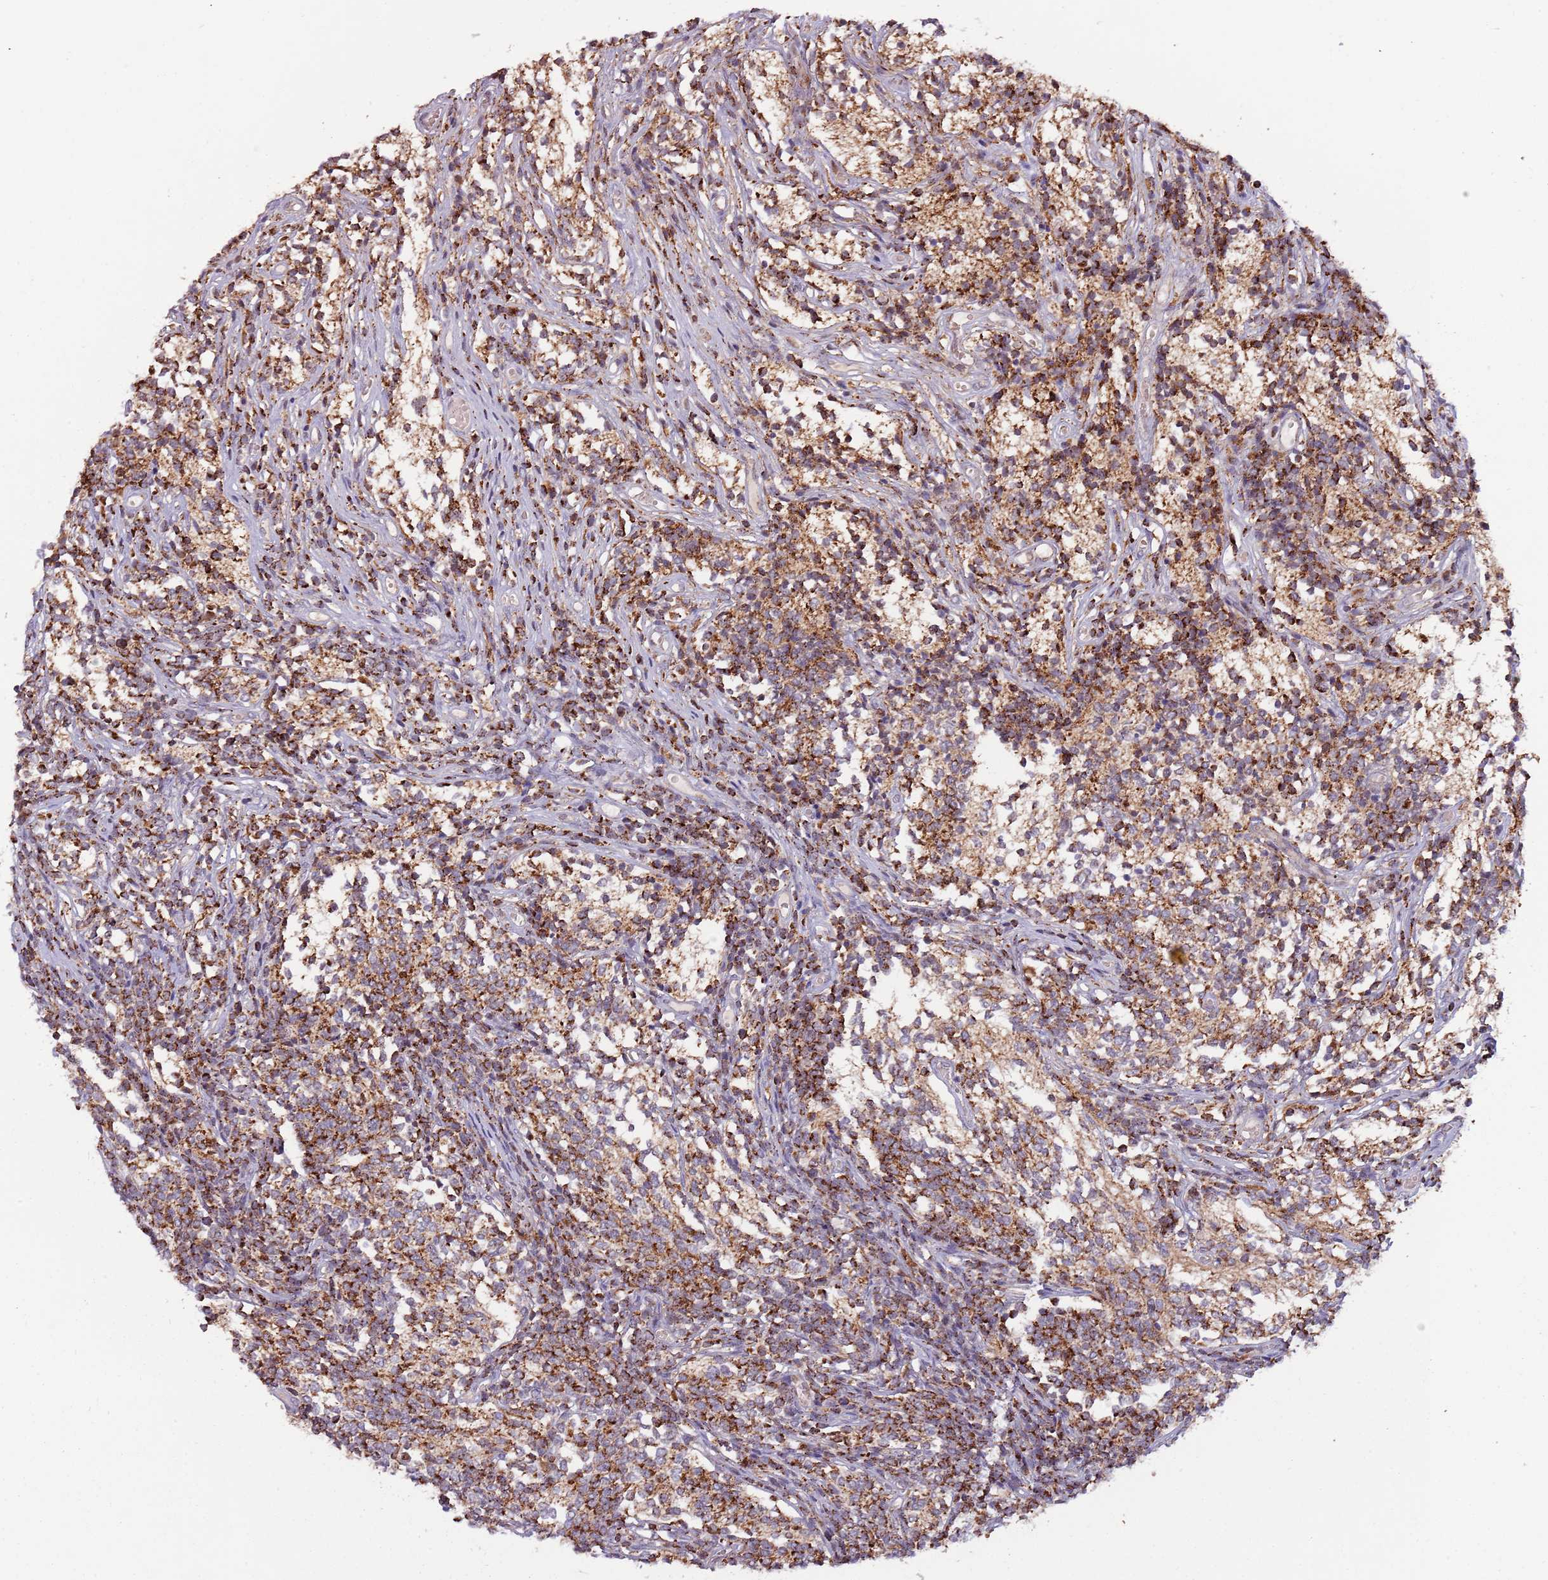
{"staining": {"intensity": "strong", "quantity": ">75%", "location": "cytoplasmic/membranous"}, "tissue": "glioma", "cell_type": "Tumor cells", "image_type": "cancer", "snomed": [{"axis": "morphology", "description": "Glioma, malignant, Low grade"}, {"axis": "topography", "description": "Brain"}], "caption": "IHC histopathology image of neoplastic tissue: malignant low-grade glioma stained using IHC reveals high levels of strong protein expression localized specifically in the cytoplasmic/membranous of tumor cells, appearing as a cytoplasmic/membranous brown color.", "gene": "ULK3", "patient": {"sex": "female", "age": 1}}